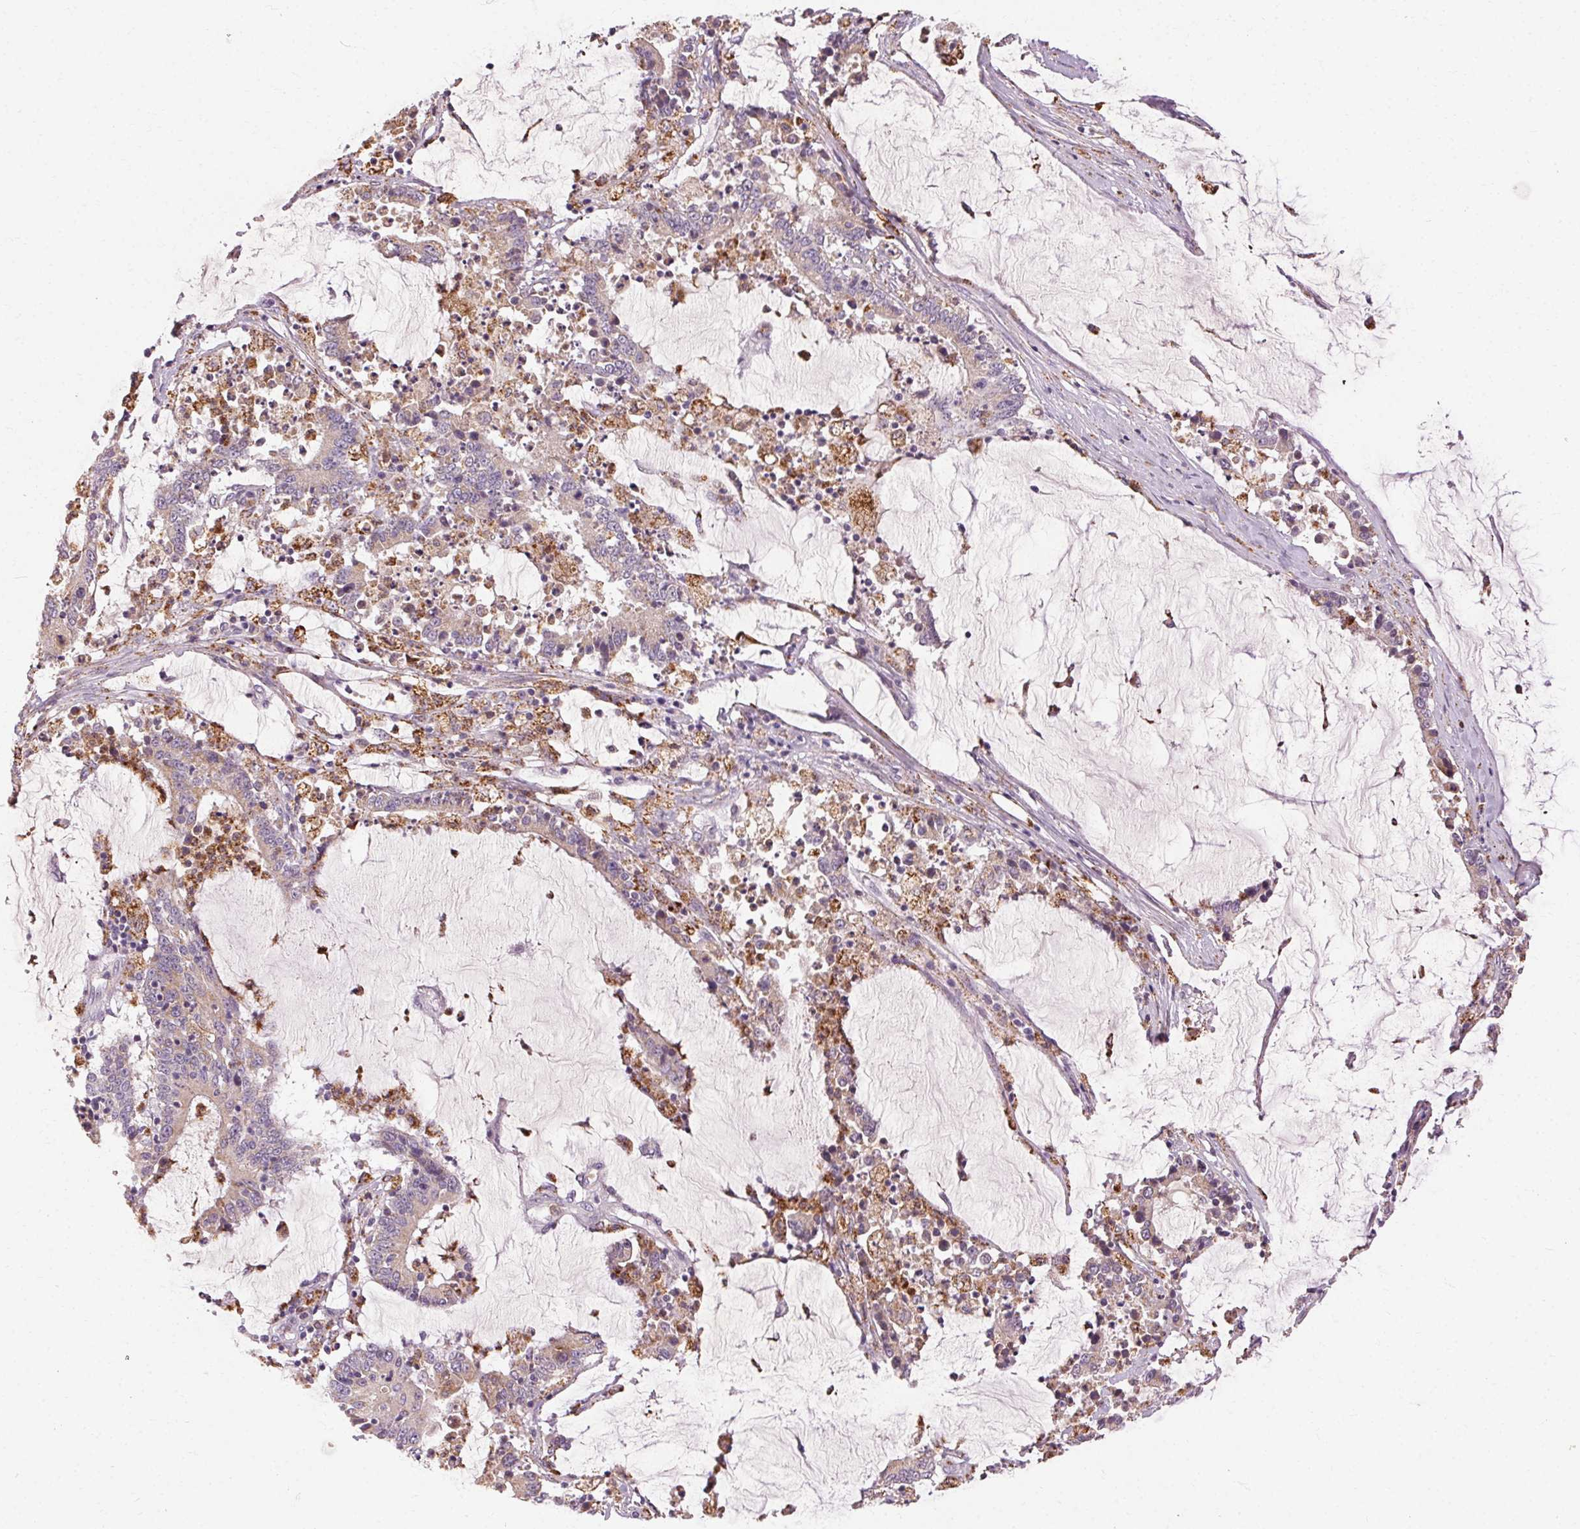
{"staining": {"intensity": "negative", "quantity": "none", "location": "none"}, "tissue": "stomach cancer", "cell_type": "Tumor cells", "image_type": "cancer", "snomed": [{"axis": "morphology", "description": "Adenocarcinoma, NOS"}, {"axis": "topography", "description": "Stomach, upper"}], "caption": "Stomach cancer (adenocarcinoma) was stained to show a protein in brown. There is no significant staining in tumor cells.", "gene": "REP15", "patient": {"sex": "male", "age": 68}}